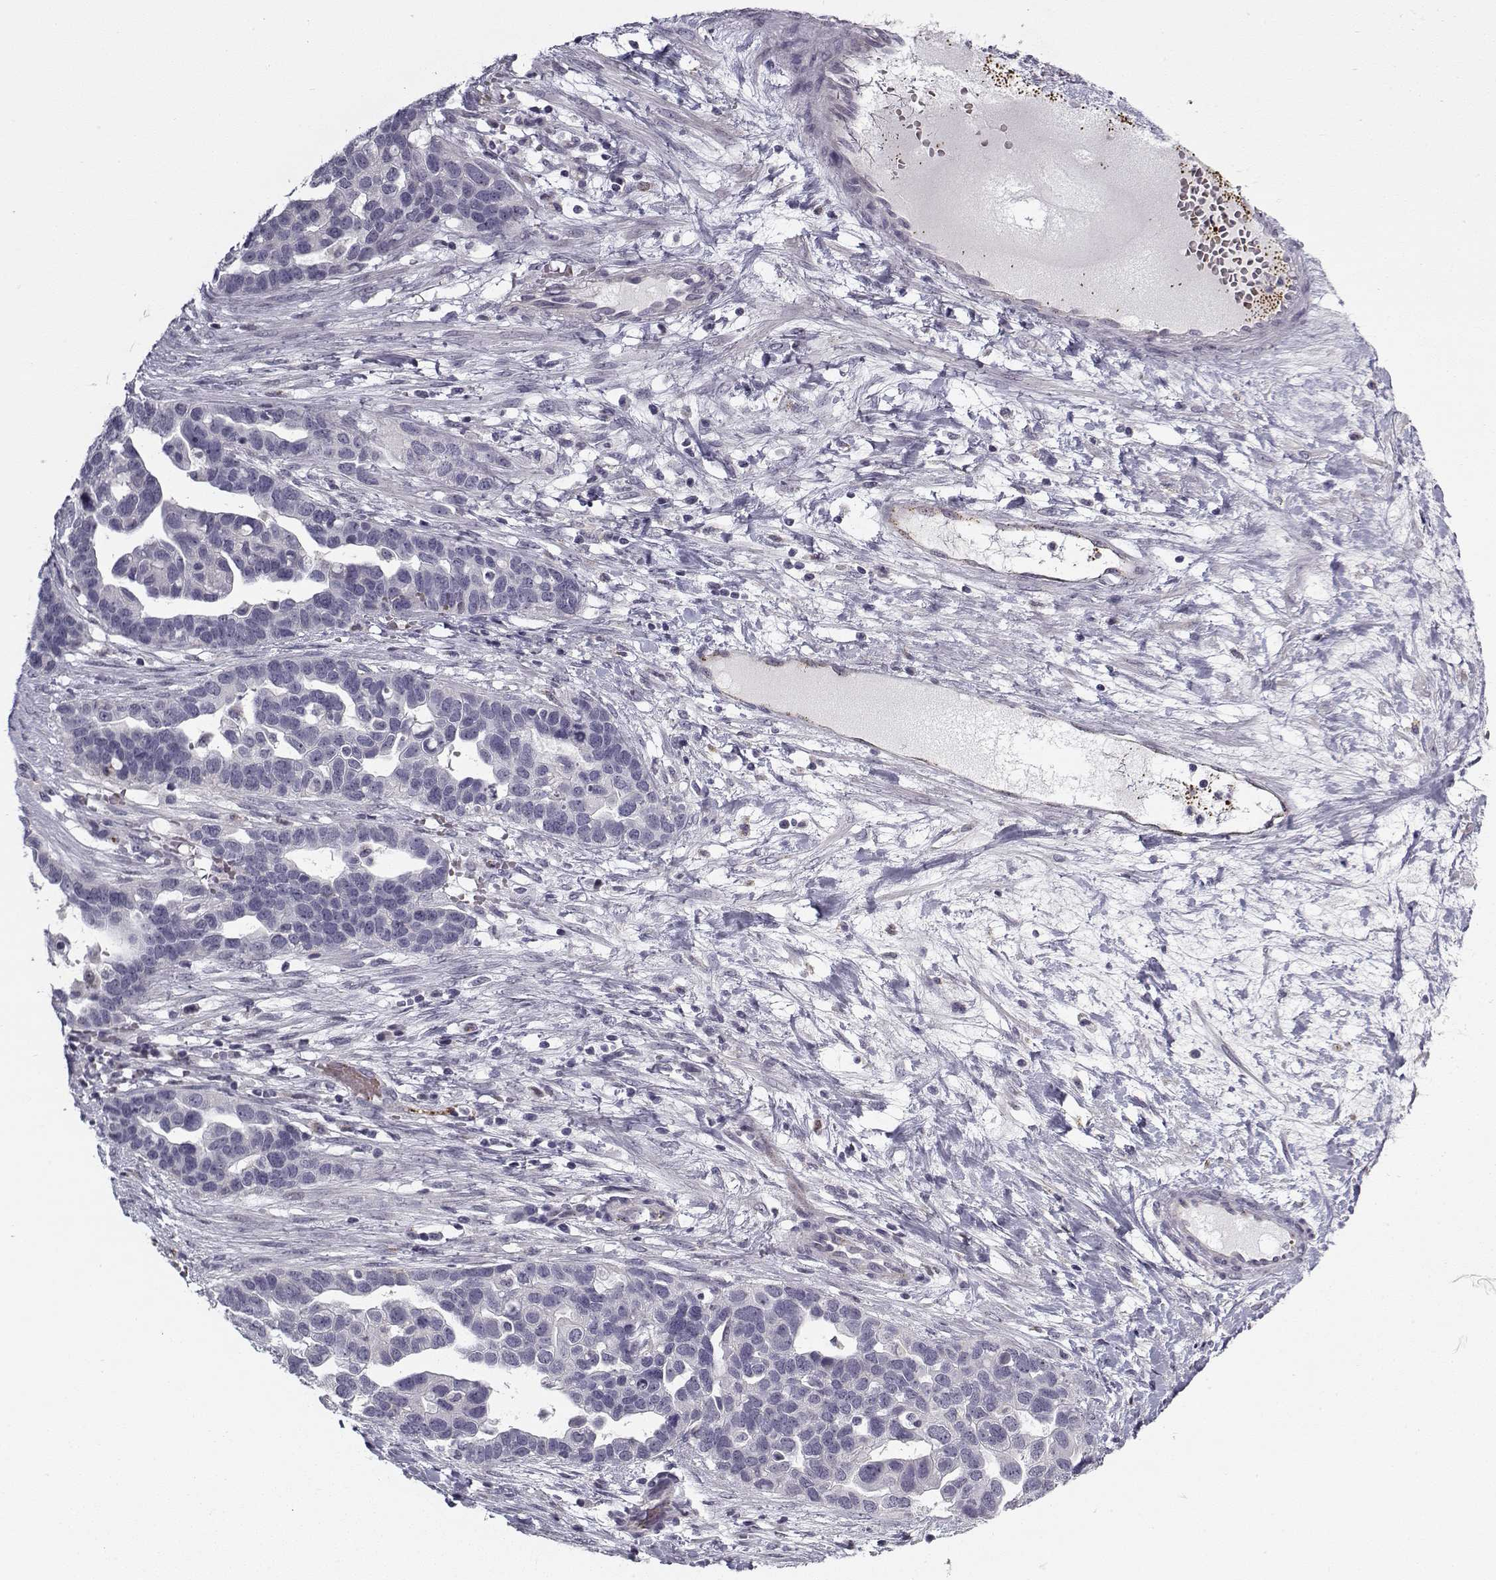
{"staining": {"intensity": "negative", "quantity": "none", "location": "none"}, "tissue": "ovarian cancer", "cell_type": "Tumor cells", "image_type": "cancer", "snomed": [{"axis": "morphology", "description": "Cystadenocarcinoma, serous, NOS"}, {"axis": "topography", "description": "Ovary"}], "caption": "There is no significant positivity in tumor cells of serous cystadenocarcinoma (ovarian). The staining is performed using DAB brown chromogen with nuclei counter-stained in using hematoxylin.", "gene": "SNCA", "patient": {"sex": "female", "age": 54}}